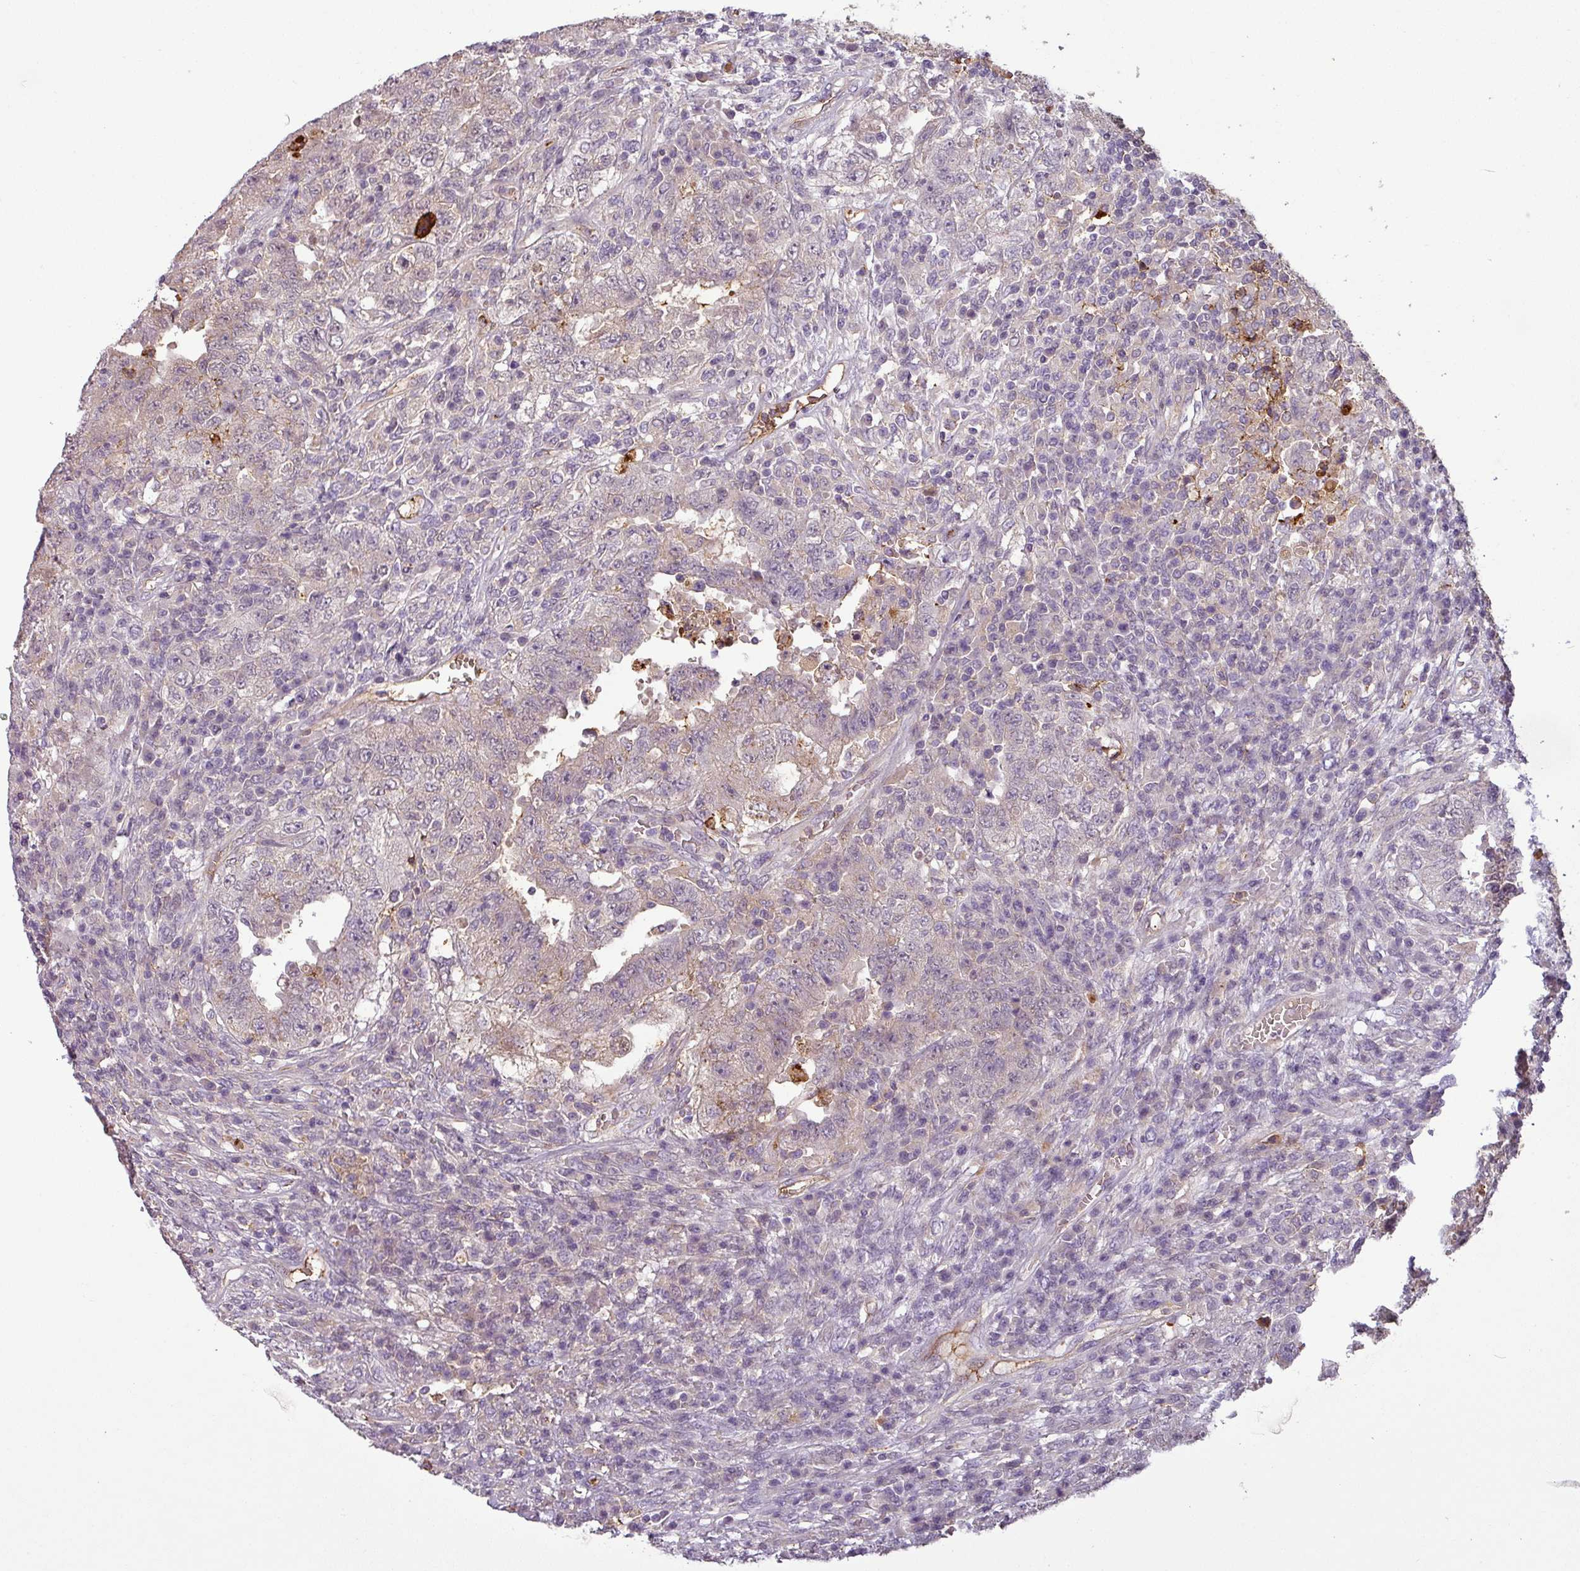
{"staining": {"intensity": "weak", "quantity": "<25%", "location": "cytoplasmic/membranous"}, "tissue": "testis cancer", "cell_type": "Tumor cells", "image_type": "cancer", "snomed": [{"axis": "morphology", "description": "Carcinoma, Embryonal, NOS"}, {"axis": "topography", "description": "Testis"}], "caption": "Protein analysis of testis cancer (embryonal carcinoma) displays no significant staining in tumor cells.", "gene": "APOC1", "patient": {"sex": "male", "age": 26}}